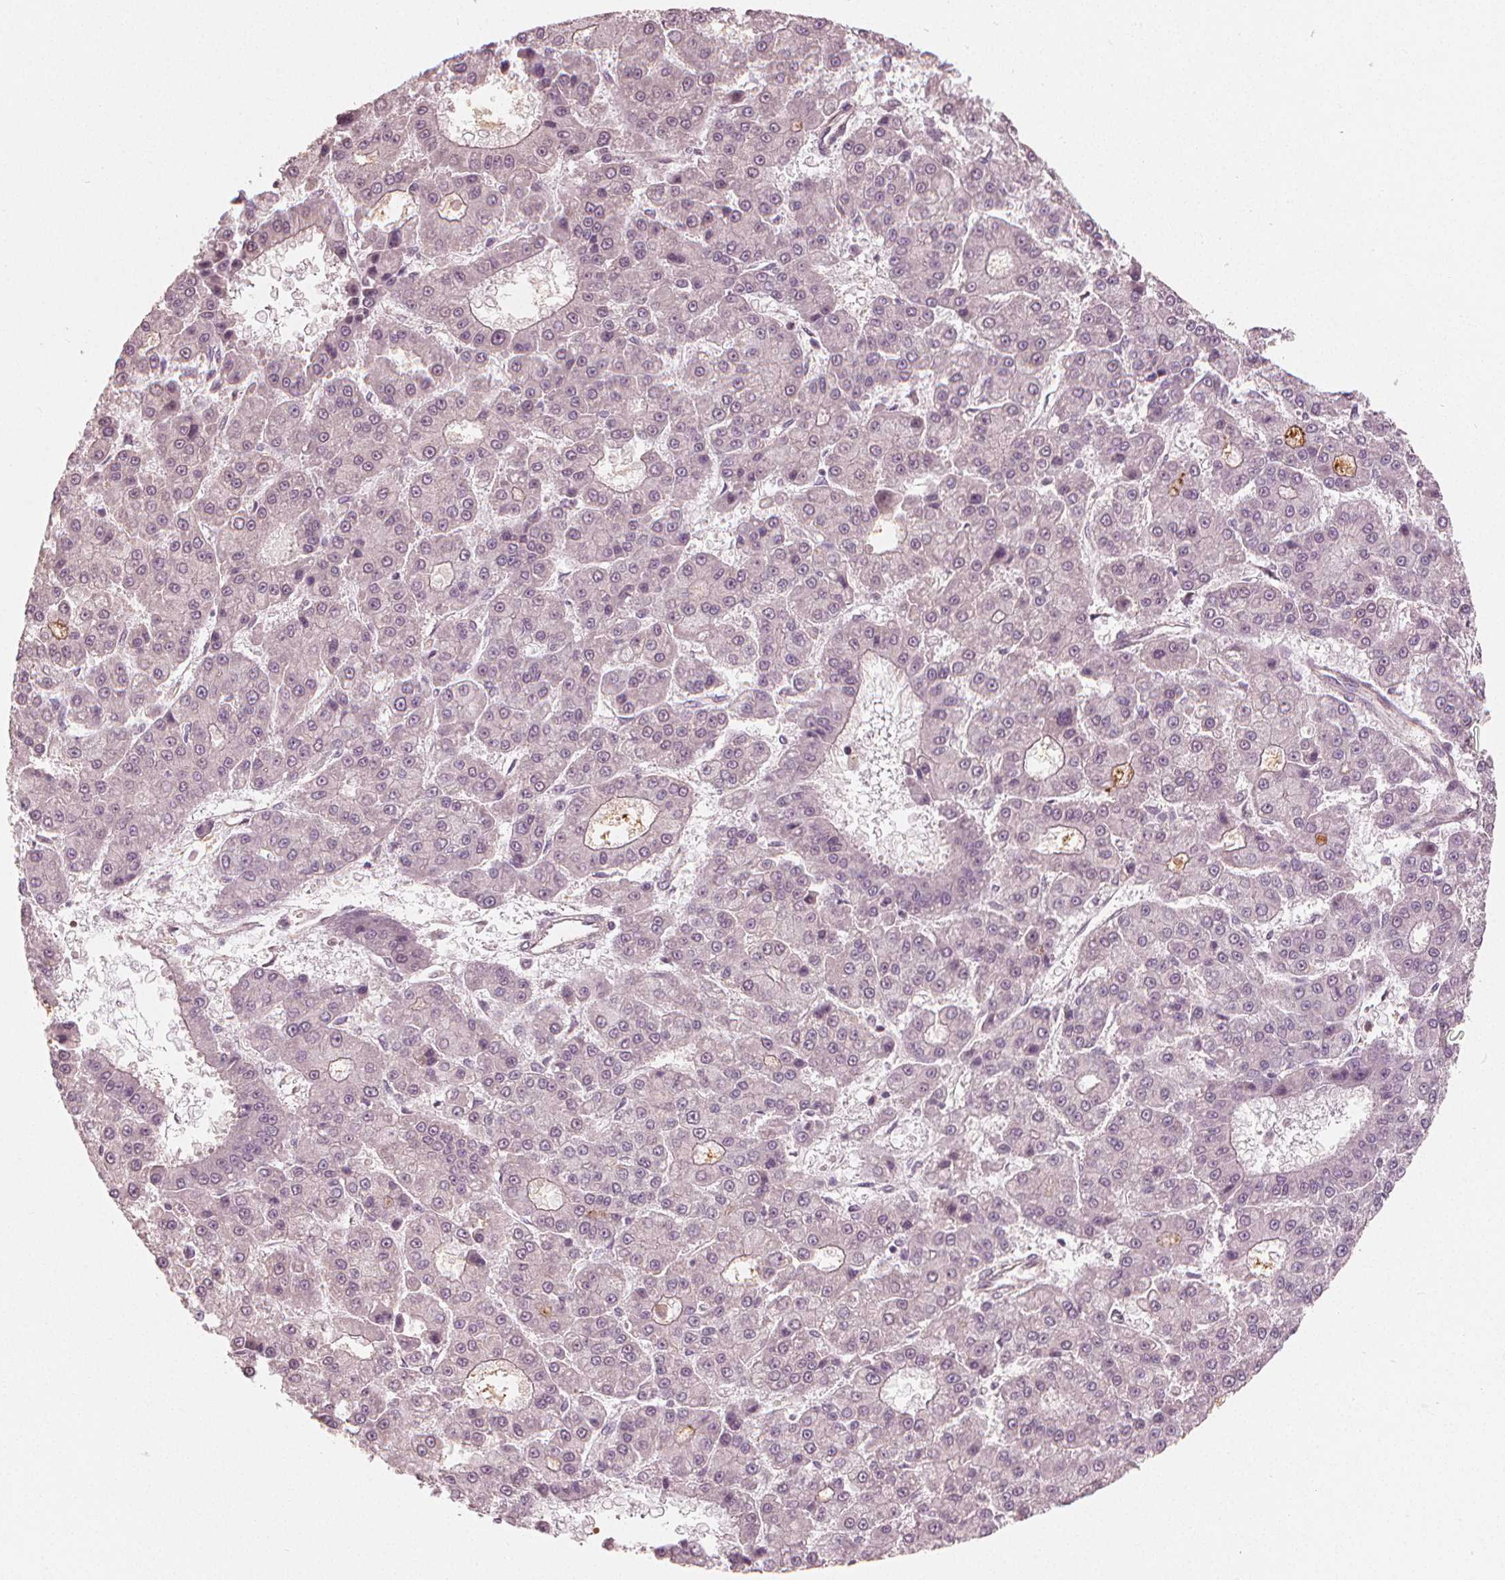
{"staining": {"intensity": "moderate", "quantity": "<25%", "location": "cytoplasmic/membranous"}, "tissue": "liver cancer", "cell_type": "Tumor cells", "image_type": "cancer", "snomed": [{"axis": "morphology", "description": "Carcinoma, Hepatocellular, NOS"}, {"axis": "topography", "description": "Liver"}], "caption": "About <25% of tumor cells in liver cancer demonstrate moderate cytoplasmic/membranous protein staining as visualized by brown immunohistochemical staining.", "gene": "CLBA1", "patient": {"sex": "male", "age": 70}}